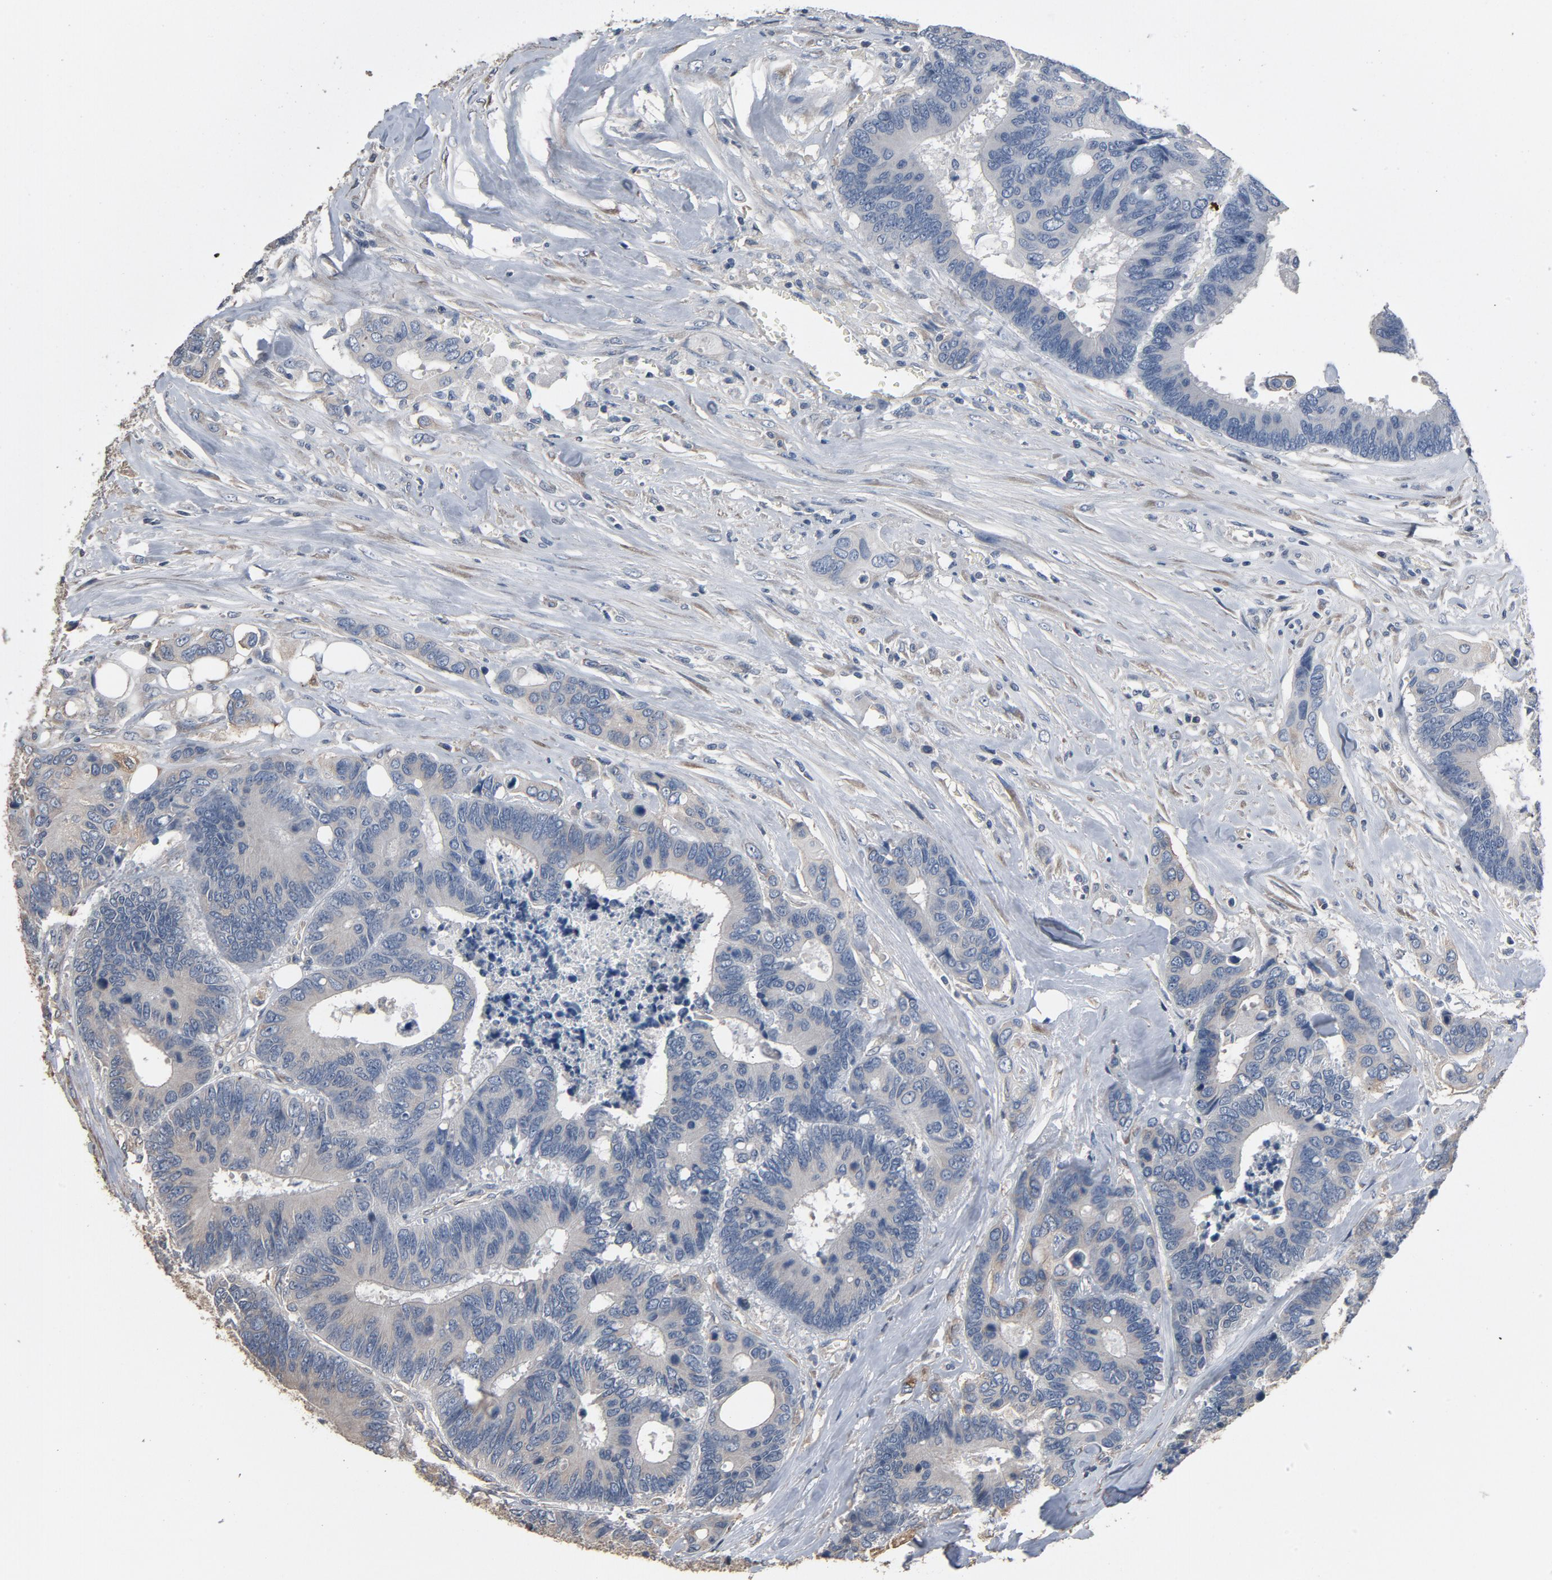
{"staining": {"intensity": "weak", "quantity": "<25%", "location": "cytoplasmic/membranous"}, "tissue": "colorectal cancer", "cell_type": "Tumor cells", "image_type": "cancer", "snomed": [{"axis": "morphology", "description": "Adenocarcinoma, NOS"}, {"axis": "topography", "description": "Rectum"}], "caption": "Tumor cells show no significant protein expression in adenocarcinoma (colorectal).", "gene": "SOX6", "patient": {"sex": "male", "age": 55}}